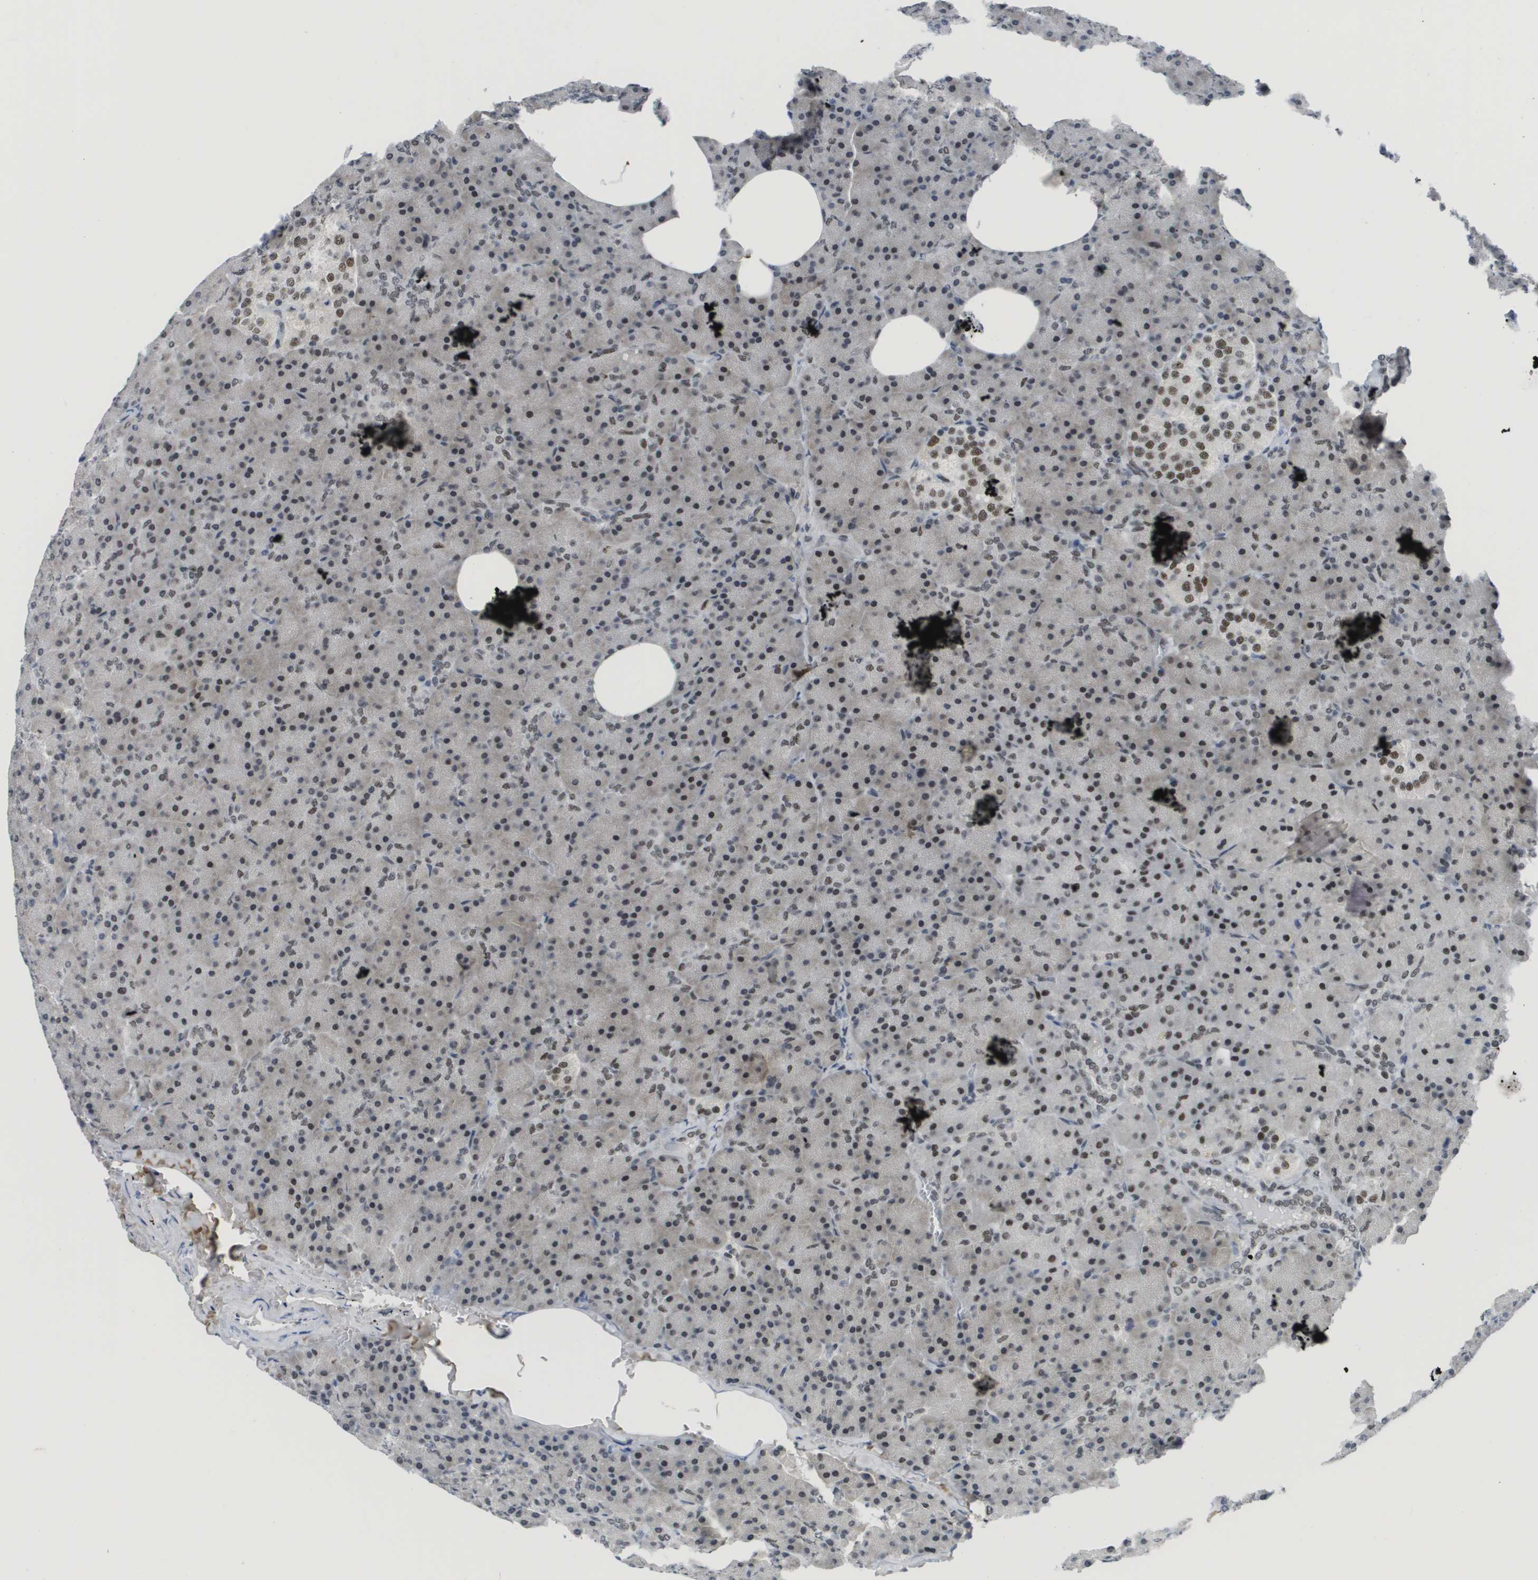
{"staining": {"intensity": "strong", "quantity": ">75%", "location": "cytoplasmic/membranous,nuclear"}, "tissue": "pancreas", "cell_type": "Exocrine glandular cells", "image_type": "normal", "snomed": [{"axis": "morphology", "description": "Normal tissue, NOS"}, {"axis": "topography", "description": "Pancreas"}], "caption": "A micrograph of pancreas stained for a protein displays strong cytoplasmic/membranous,nuclear brown staining in exocrine glandular cells. The protein of interest is shown in brown color, while the nuclei are stained blue.", "gene": "SMARCAD1", "patient": {"sex": "female", "age": 35}}